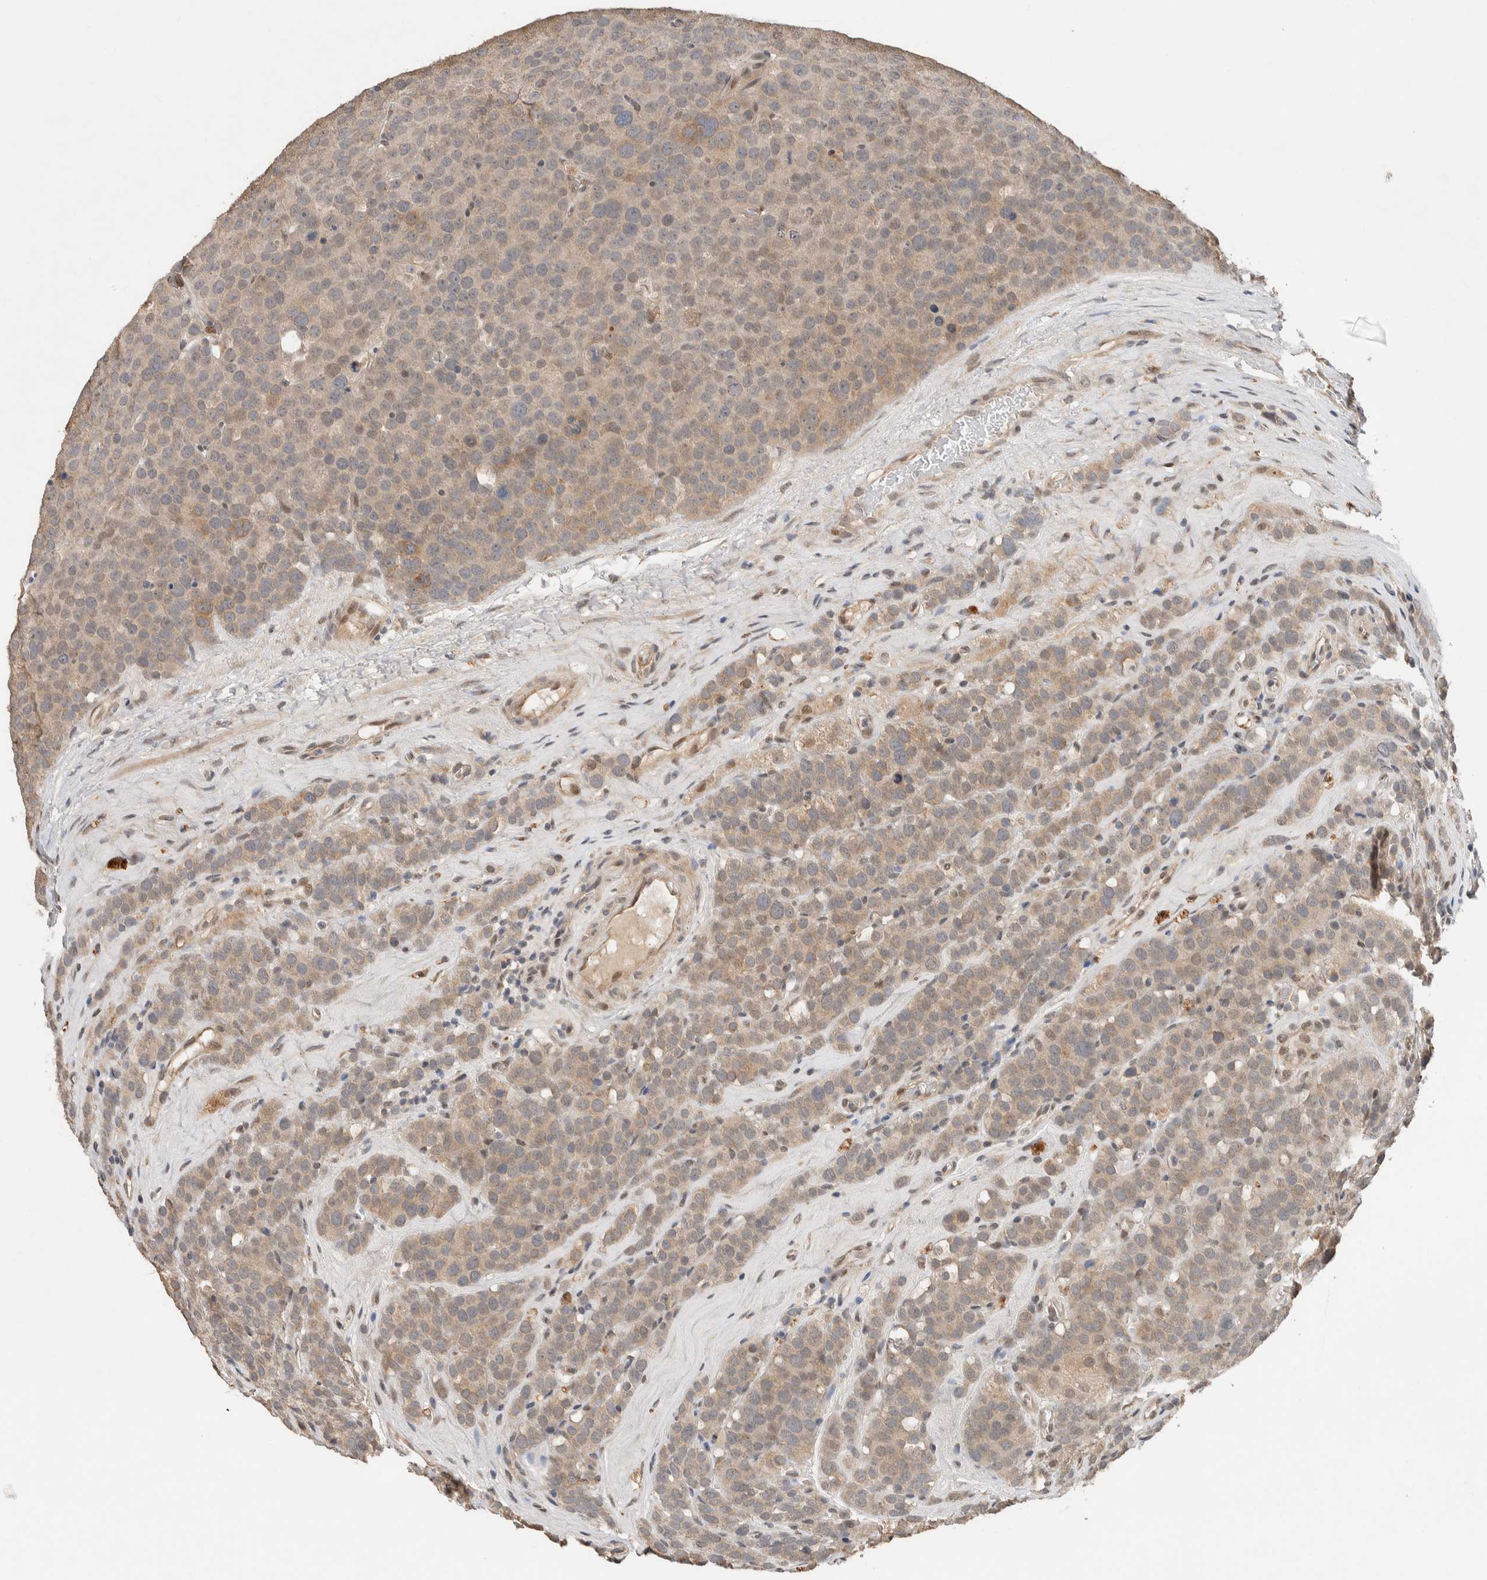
{"staining": {"intensity": "weak", "quantity": ">75%", "location": "cytoplasmic/membranous"}, "tissue": "testis cancer", "cell_type": "Tumor cells", "image_type": "cancer", "snomed": [{"axis": "morphology", "description": "Seminoma, NOS"}, {"axis": "topography", "description": "Testis"}], "caption": "Weak cytoplasmic/membranous protein expression is appreciated in about >75% of tumor cells in testis seminoma. The staining was performed using DAB, with brown indicating positive protein expression. Nuclei are stained blue with hematoxylin.", "gene": "CYSRT1", "patient": {"sex": "male", "age": 71}}